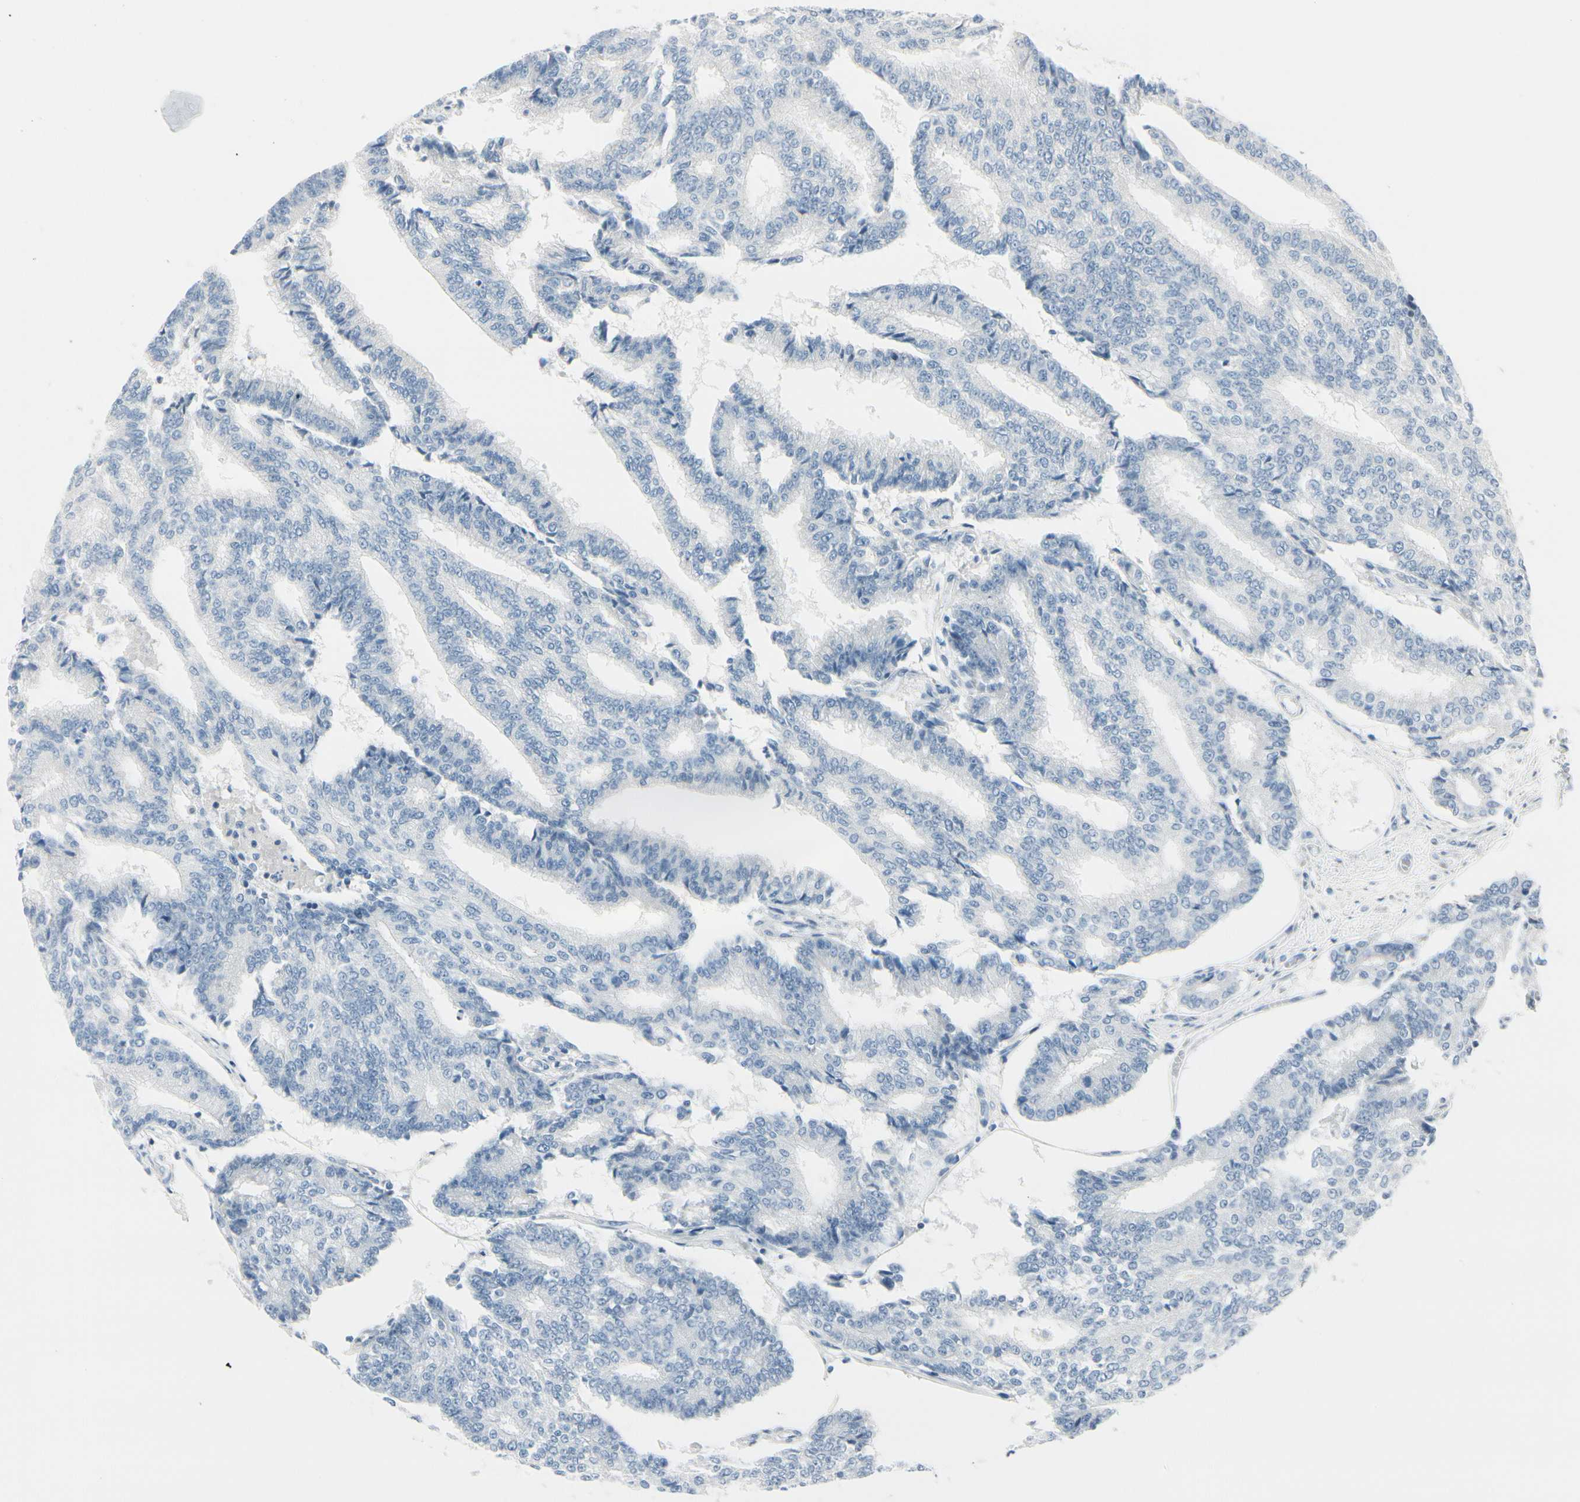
{"staining": {"intensity": "negative", "quantity": "none", "location": "none"}, "tissue": "prostate cancer", "cell_type": "Tumor cells", "image_type": "cancer", "snomed": [{"axis": "morphology", "description": "Adenocarcinoma, High grade"}, {"axis": "topography", "description": "Prostate"}], "caption": "High-grade adenocarcinoma (prostate) was stained to show a protein in brown. There is no significant staining in tumor cells.", "gene": "CDHR5", "patient": {"sex": "male", "age": 55}}